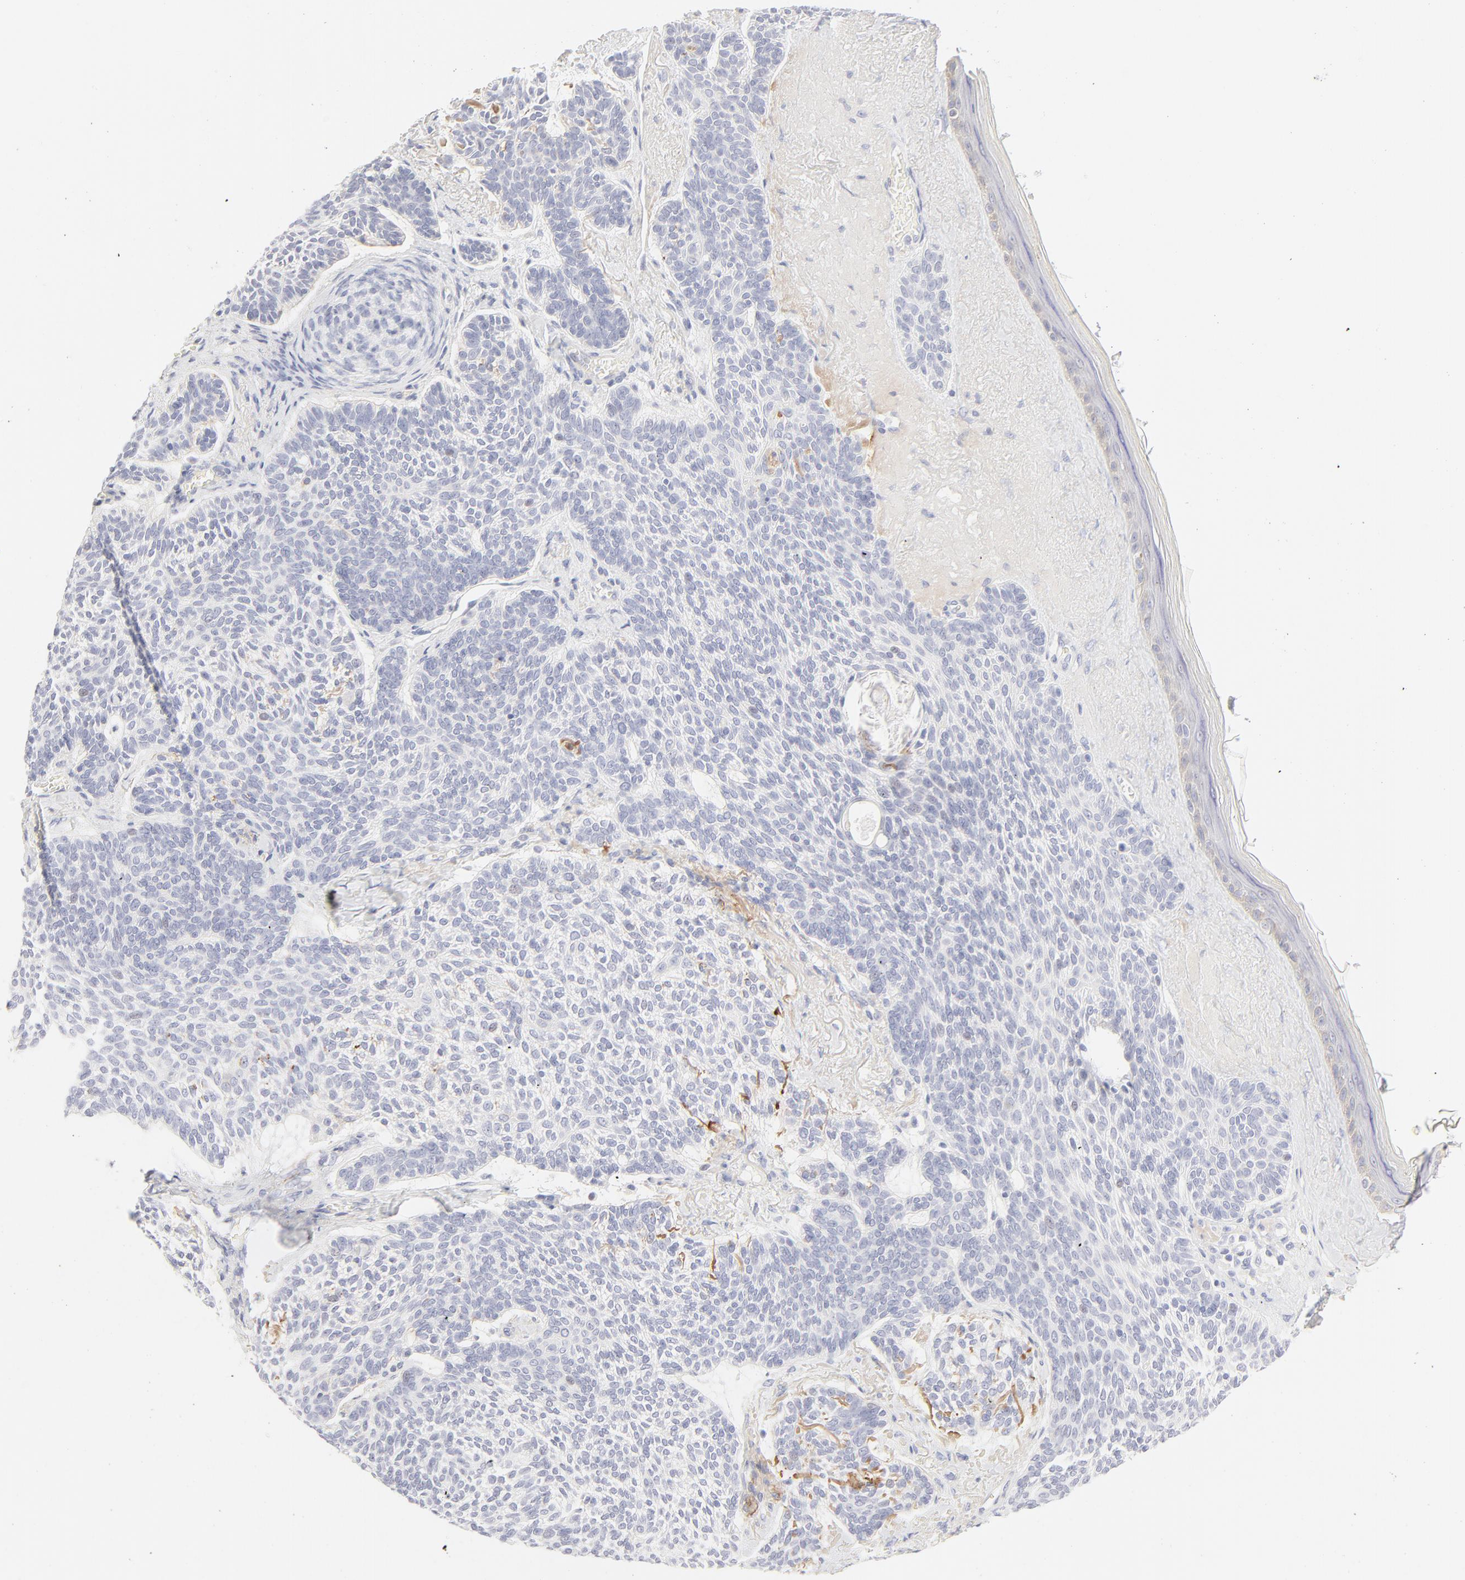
{"staining": {"intensity": "negative", "quantity": "none", "location": "none"}, "tissue": "skin cancer", "cell_type": "Tumor cells", "image_type": "cancer", "snomed": [{"axis": "morphology", "description": "Normal tissue, NOS"}, {"axis": "morphology", "description": "Basal cell carcinoma"}, {"axis": "topography", "description": "Skin"}], "caption": "Photomicrograph shows no significant protein positivity in tumor cells of skin cancer.", "gene": "NPNT", "patient": {"sex": "female", "age": 70}}